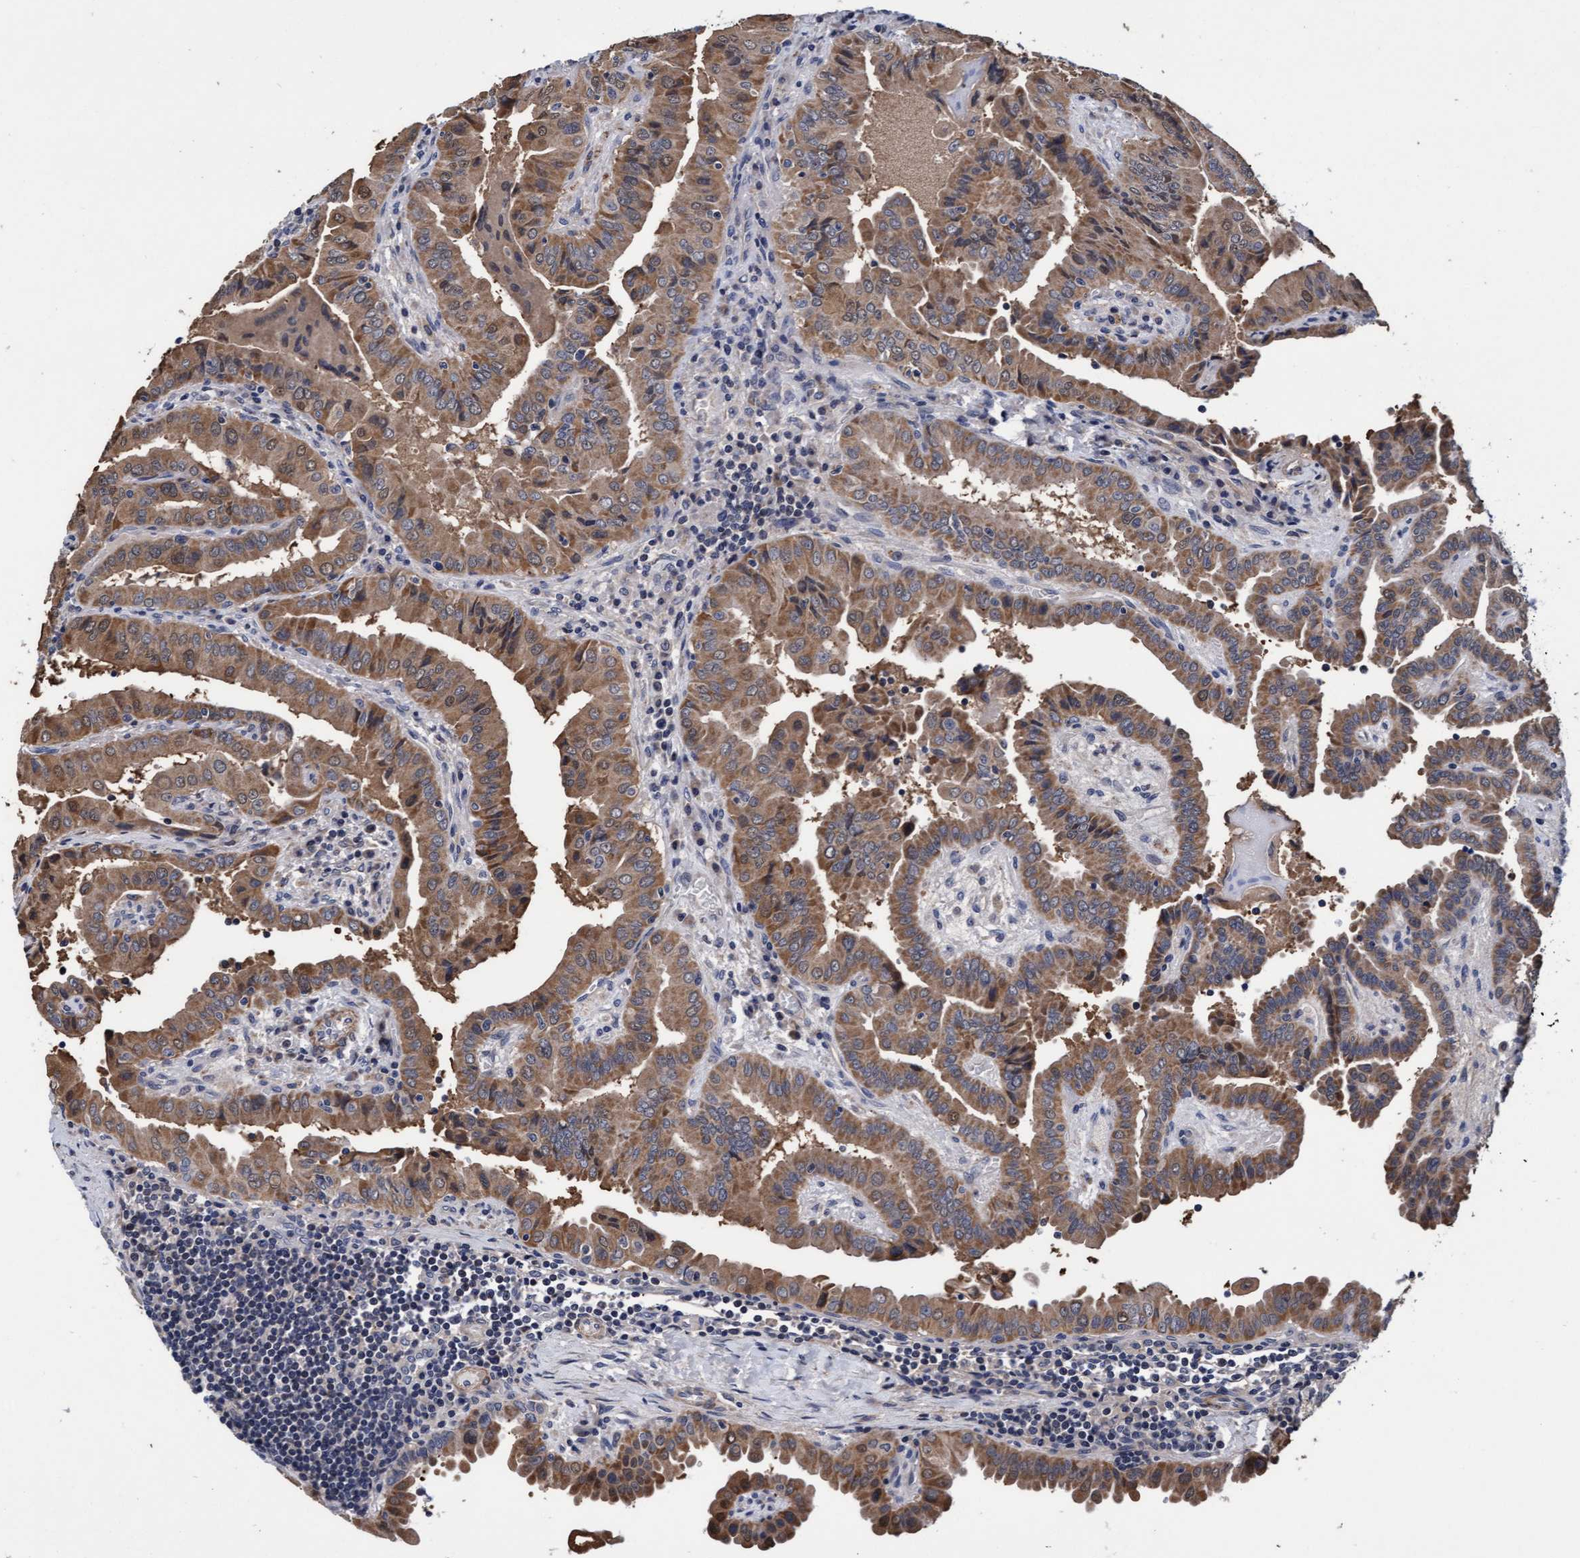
{"staining": {"intensity": "moderate", "quantity": ">75%", "location": "cytoplasmic/membranous"}, "tissue": "thyroid cancer", "cell_type": "Tumor cells", "image_type": "cancer", "snomed": [{"axis": "morphology", "description": "Papillary adenocarcinoma, NOS"}, {"axis": "topography", "description": "Thyroid gland"}], "caption": "The immunohistochemical stain highlights moderate cytoplasmic/membranous positivity in tumor cells of papillary adenocarcinoma (thyroid) tissue.", "gene": "EFCAB13", "patient": {"sex": "male", "age": 33}}